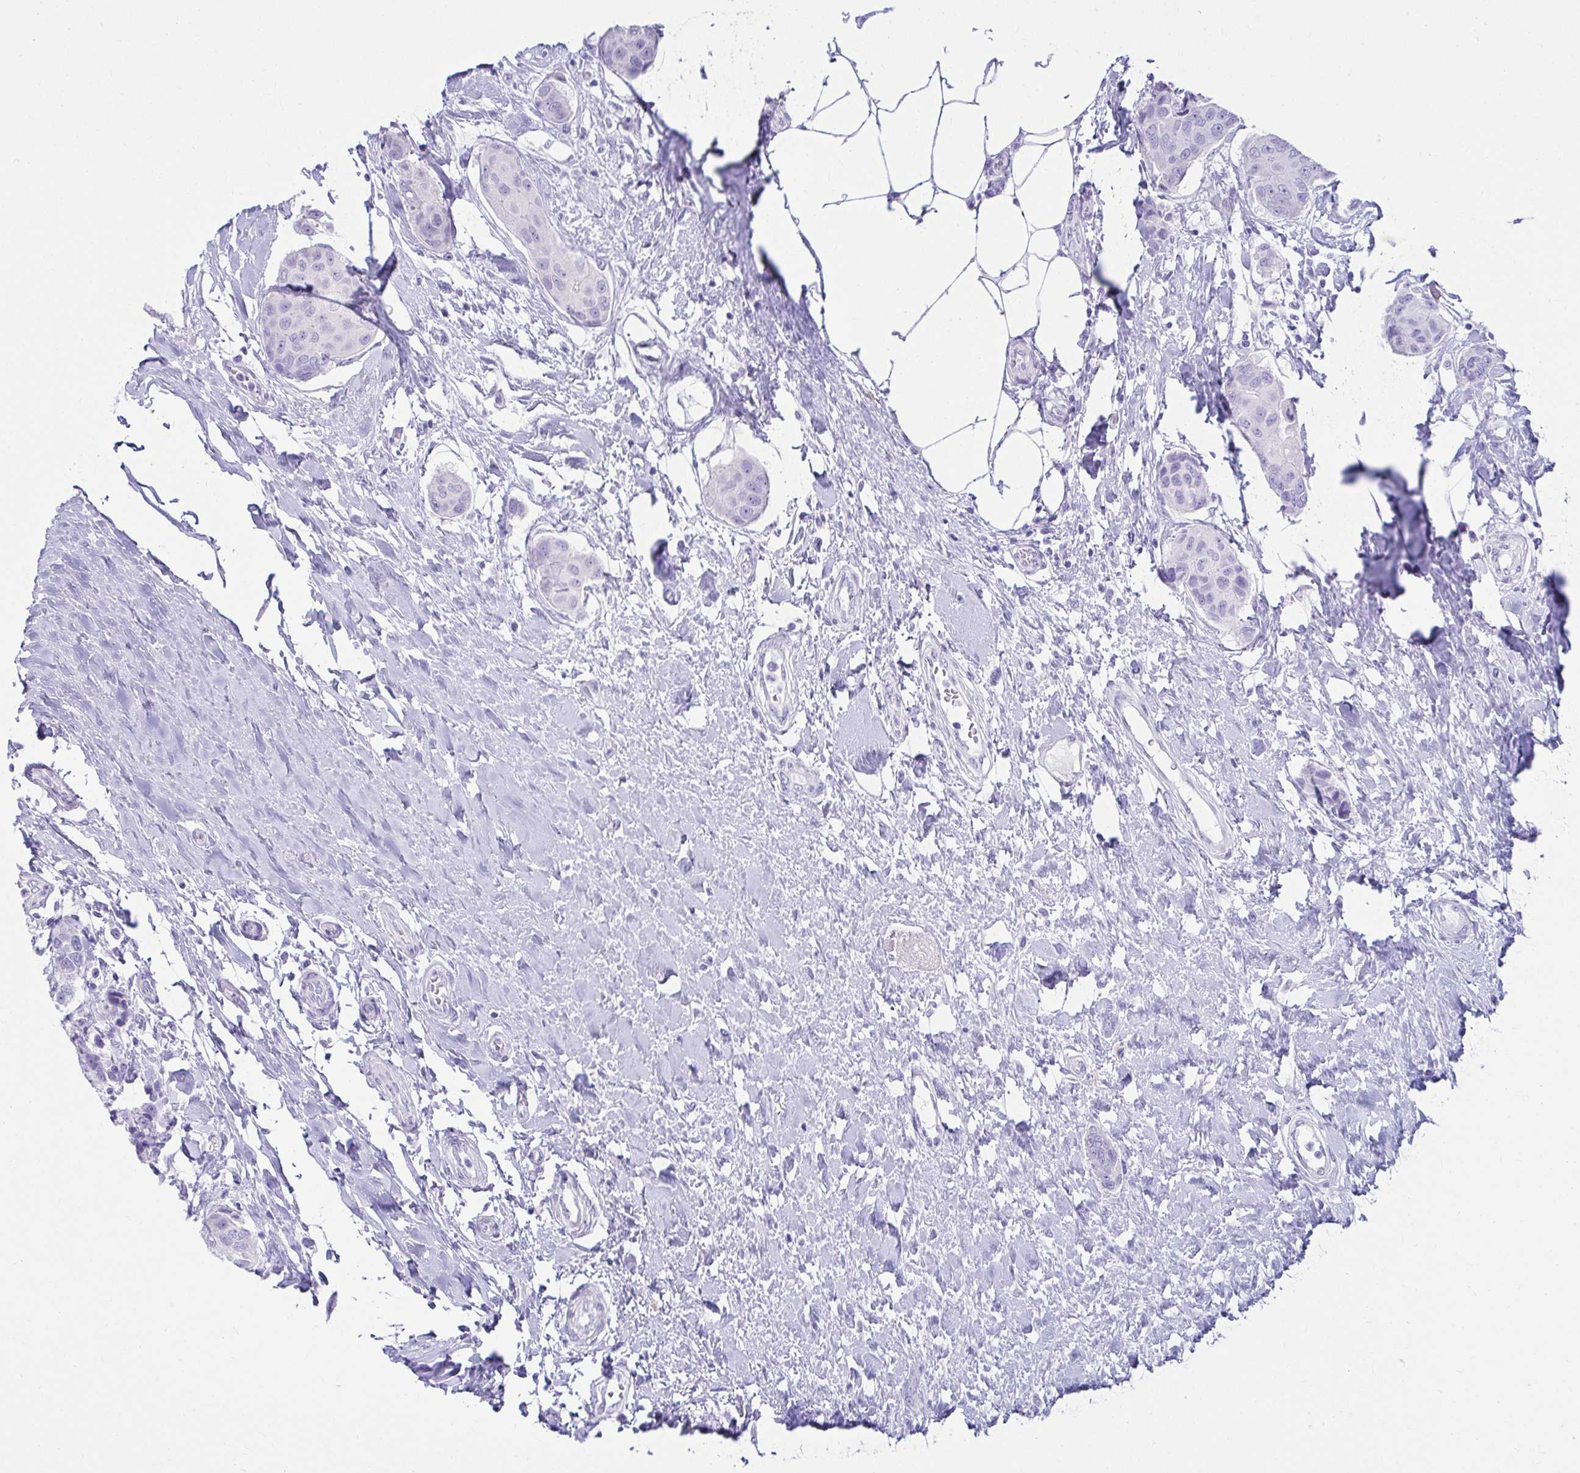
{"staining": {"intensity": "negative", "quantity": "none", "location": "none"}, "tissue": "breast cancer", "cell_type": "Tumor cells", "image_type": "cancer", "snomed": [{"axis": "morphology", "description": "Duct carcinoma"}, {"axis": "topography", "description": "Breast"}], "caption": "Tumor cells are negative for brown protein staining in breast cancer. (Immunohistochemistry, brightfield microscopy, high magnification).", "gene": "ATP4B", "patient": {"sex": "female", "age": 80}}